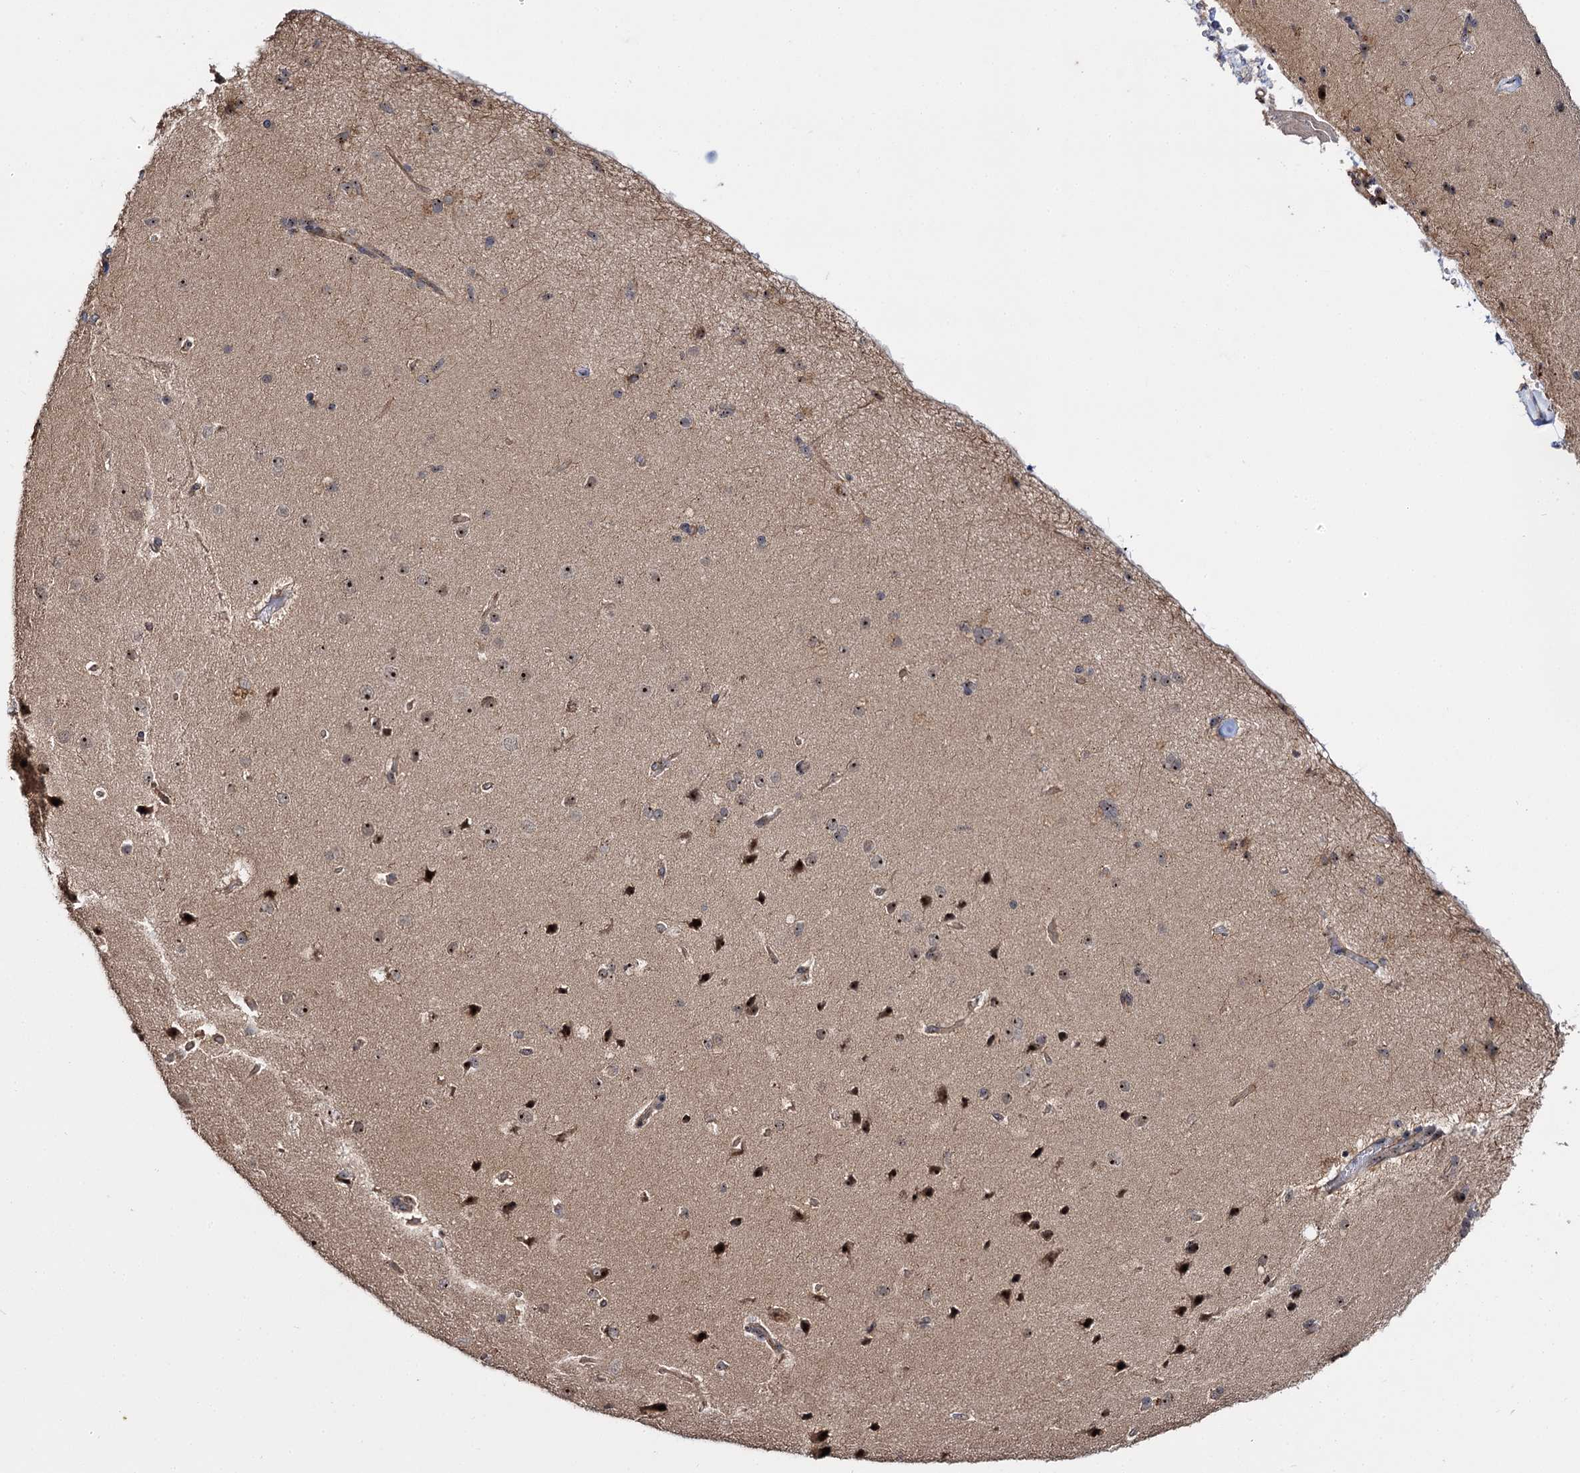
{"staining": {"intensity": "weak", "quantity": "25%-75%", "location": "cytoplasmic/membranous,nuclear"}, "tissue": "cerebral cortex", "cell_type": "Endothelial cells", "image_type": "normal", "snomed": [{"axis": "morphology", "description": "Normal tissue, NOS"}, {"axis": "topography", "description": "Cerebral cortex"}], "caption": "This photomicrograph demonstrates IHC staining of benign cerebral cortex, with low weak cytoplasmic/membranous,nuclear positivity in approximately 25%-75% of endothelial cells.", "gene": "SUPT20H", "patient": {"sex": "male", "age": 62}}